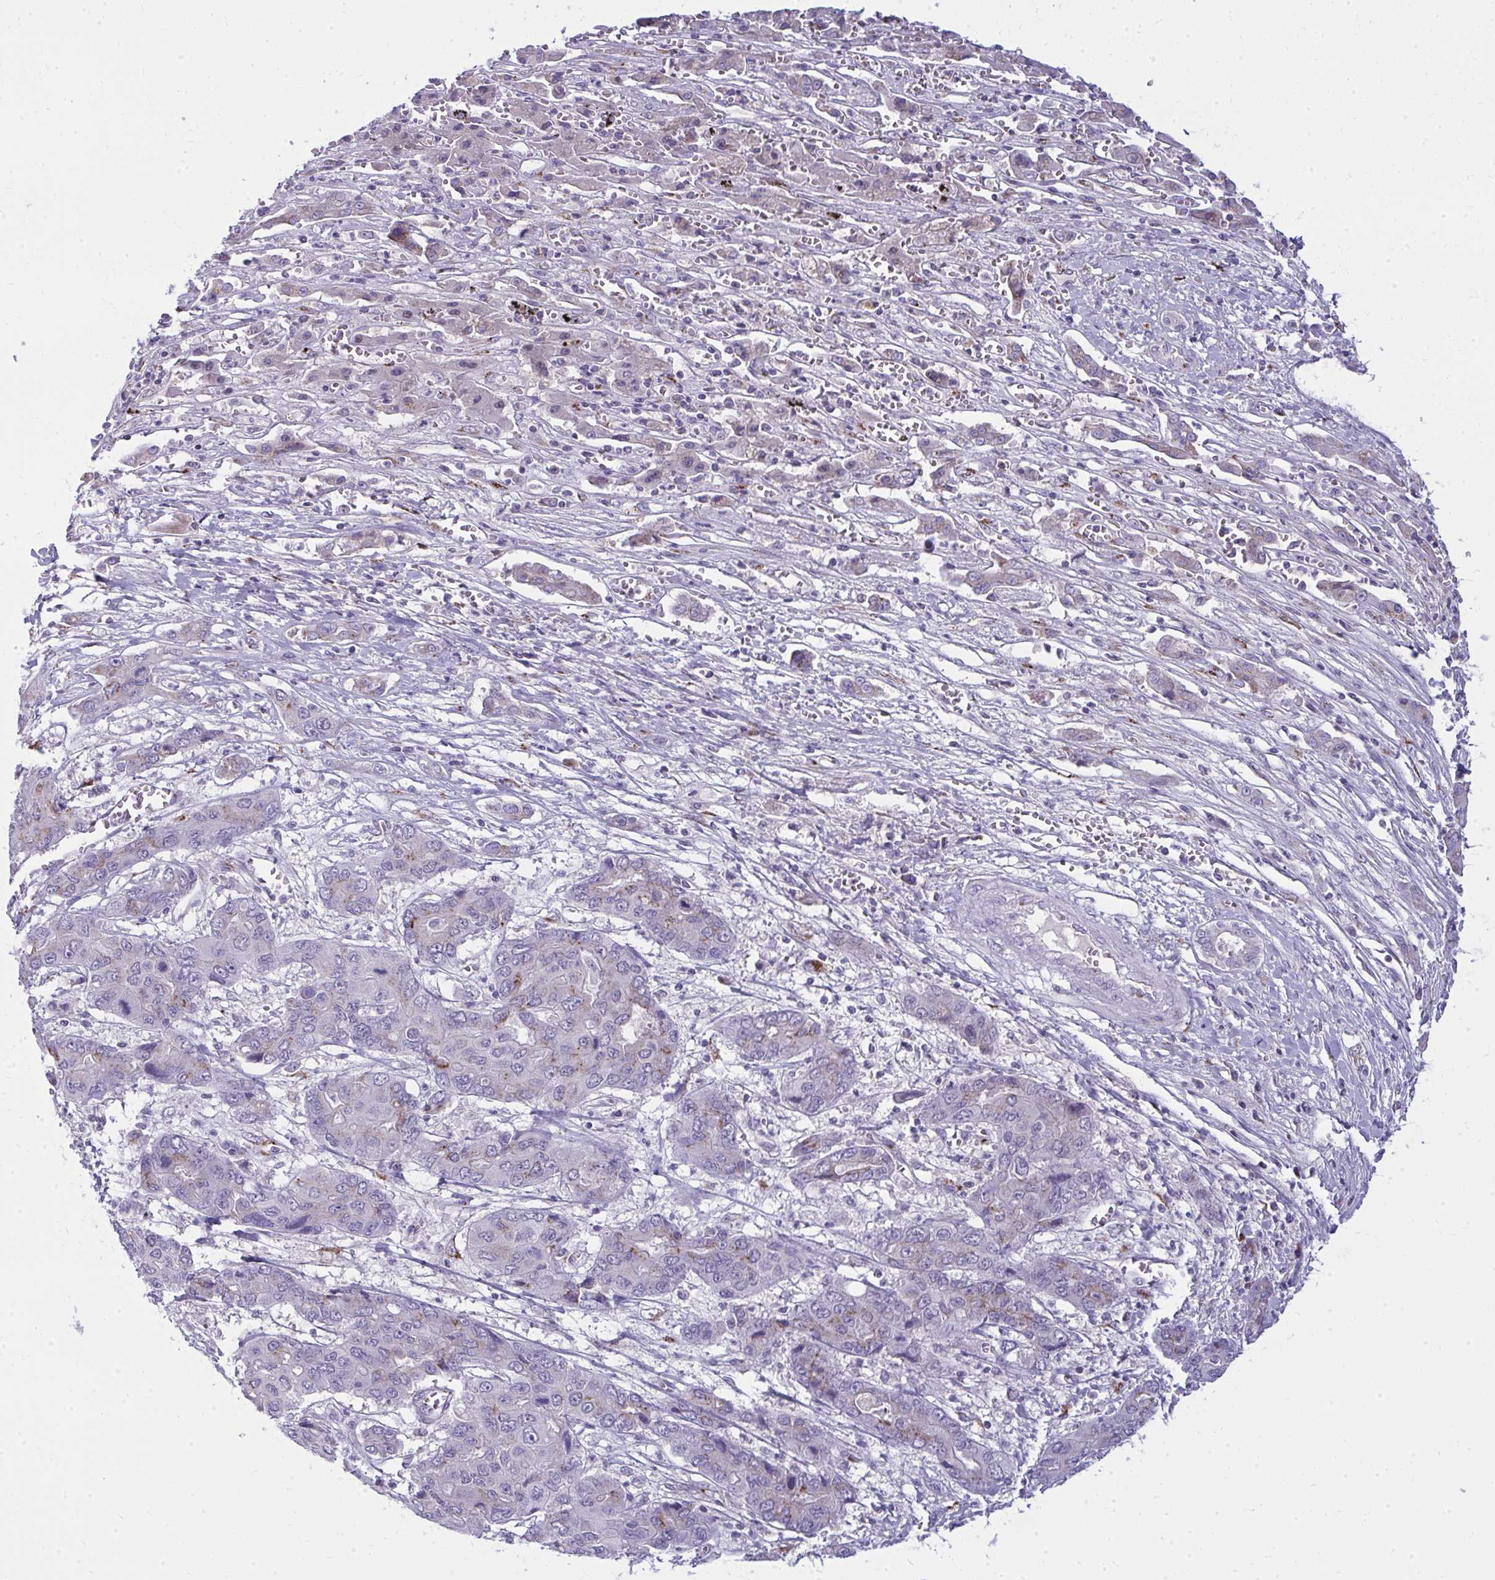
{"staining": {"intensity": "weak", "quantity": "<25%", "location": "cytoplasmic/membranous"}, "tissue": "liver cancer", "cell_type": "Tumor cells", "image_type": "cancer", "snomed": [{"axis": "morphology", "description": "Cholangiocarcinoma"}, {"axis": "topography", "description": "Liver"}], "caption": "Immunohistochemistry (IHC) photomicrograph of liver cancer stained for a protein (brown), which exhibits no staining in tumor cells.", "gene": "DTX4", "patient": {"sex": "male", "age": 67}}